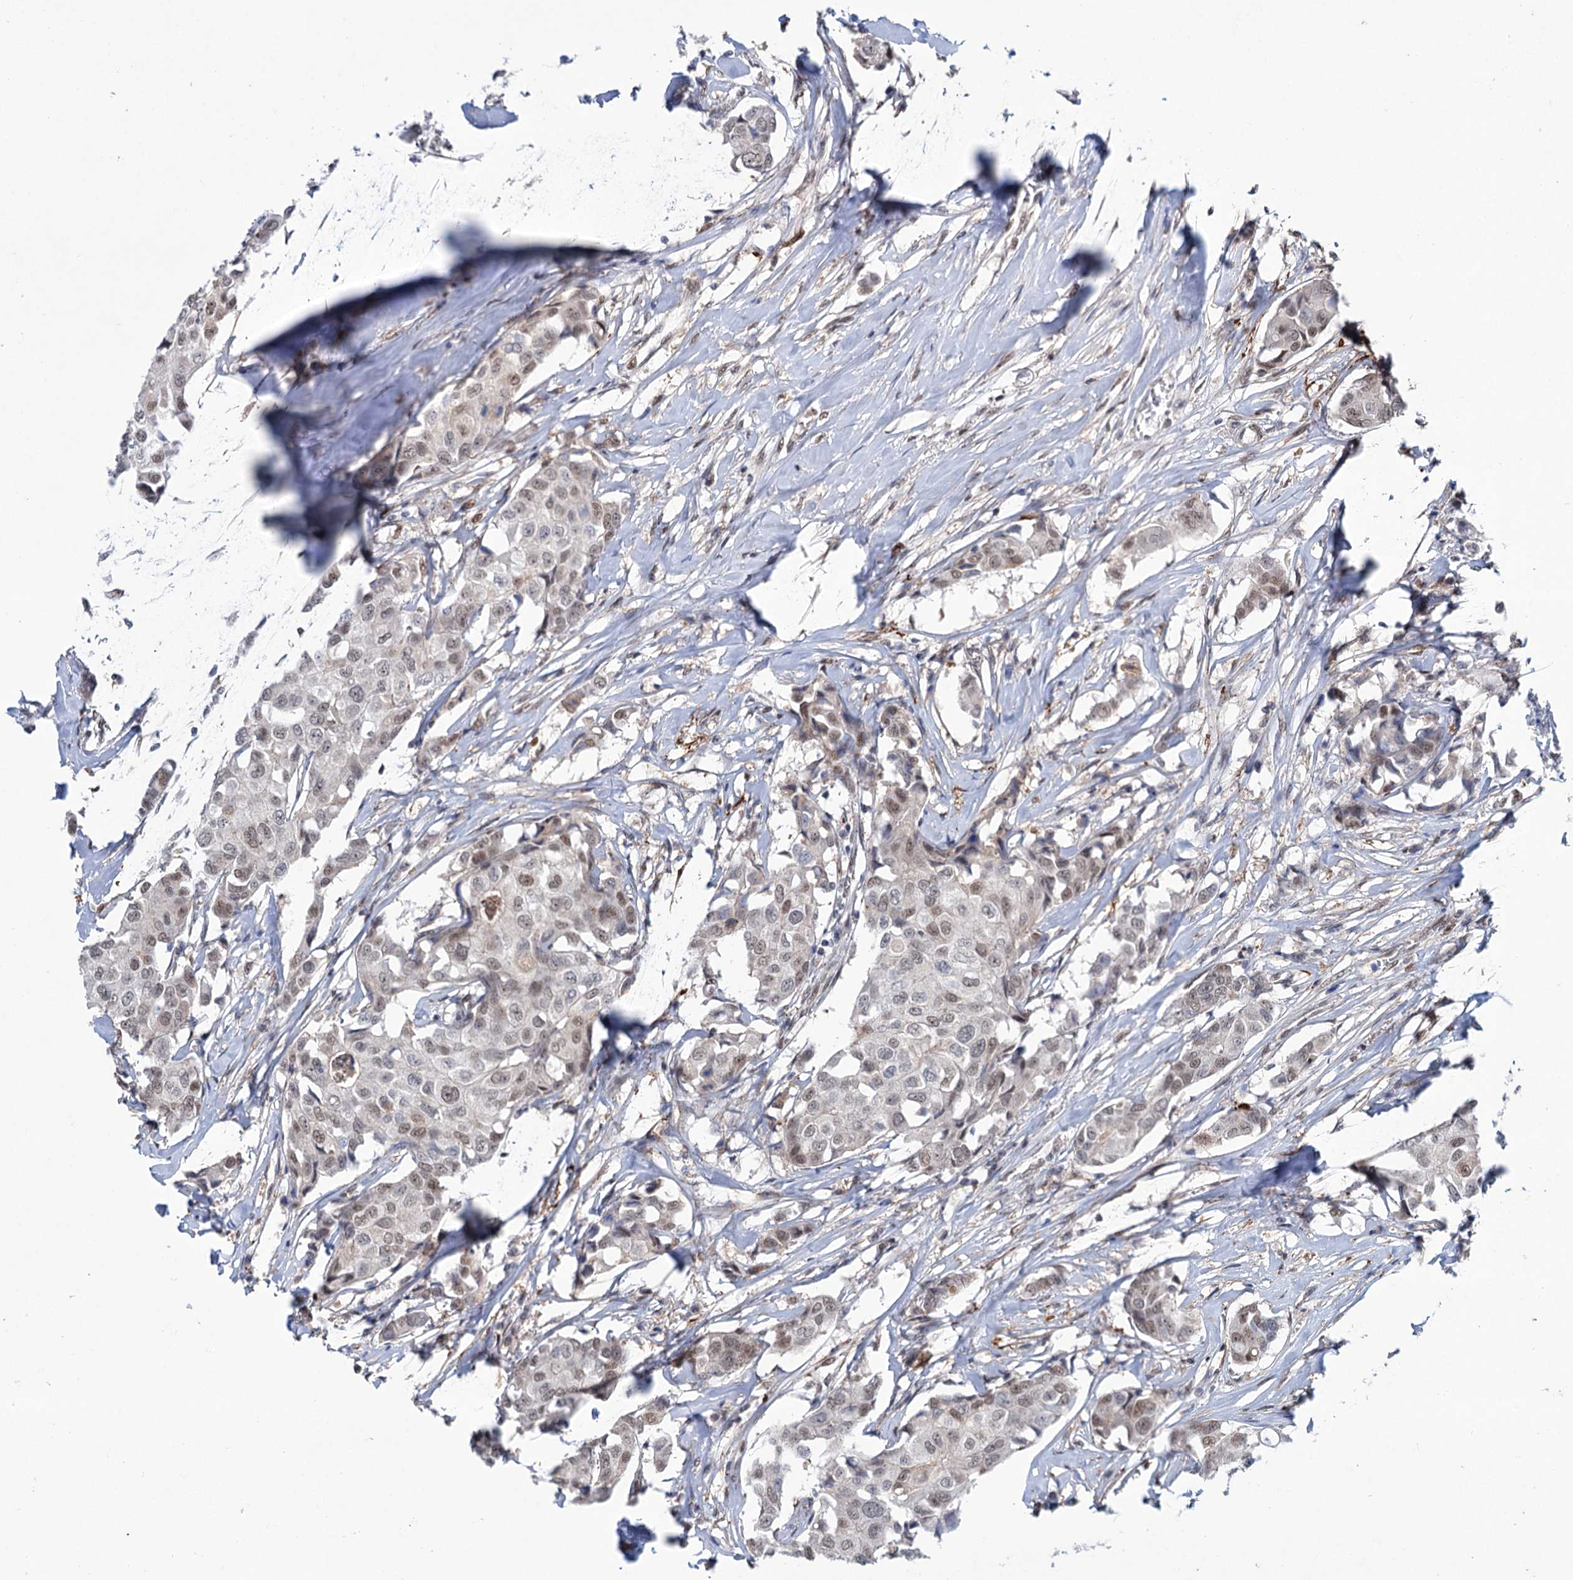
{"staining": {"intensity": "weak", "quantity": "<25%", "location": "nuclear"}, "tissue": "breast cancer", "cell_type": "Tumor cells", "image_type": "cancer", "snomed": [{"axis": "morphology", "description": "Duct carcinoma"}, {"axis": "topography", "description": "Breast"}], "caption": "Tumor cells are negative for protein expression in human breast cancer.", "gene": "FAM53A", "patient": {"sex": "female", "age": 80}}